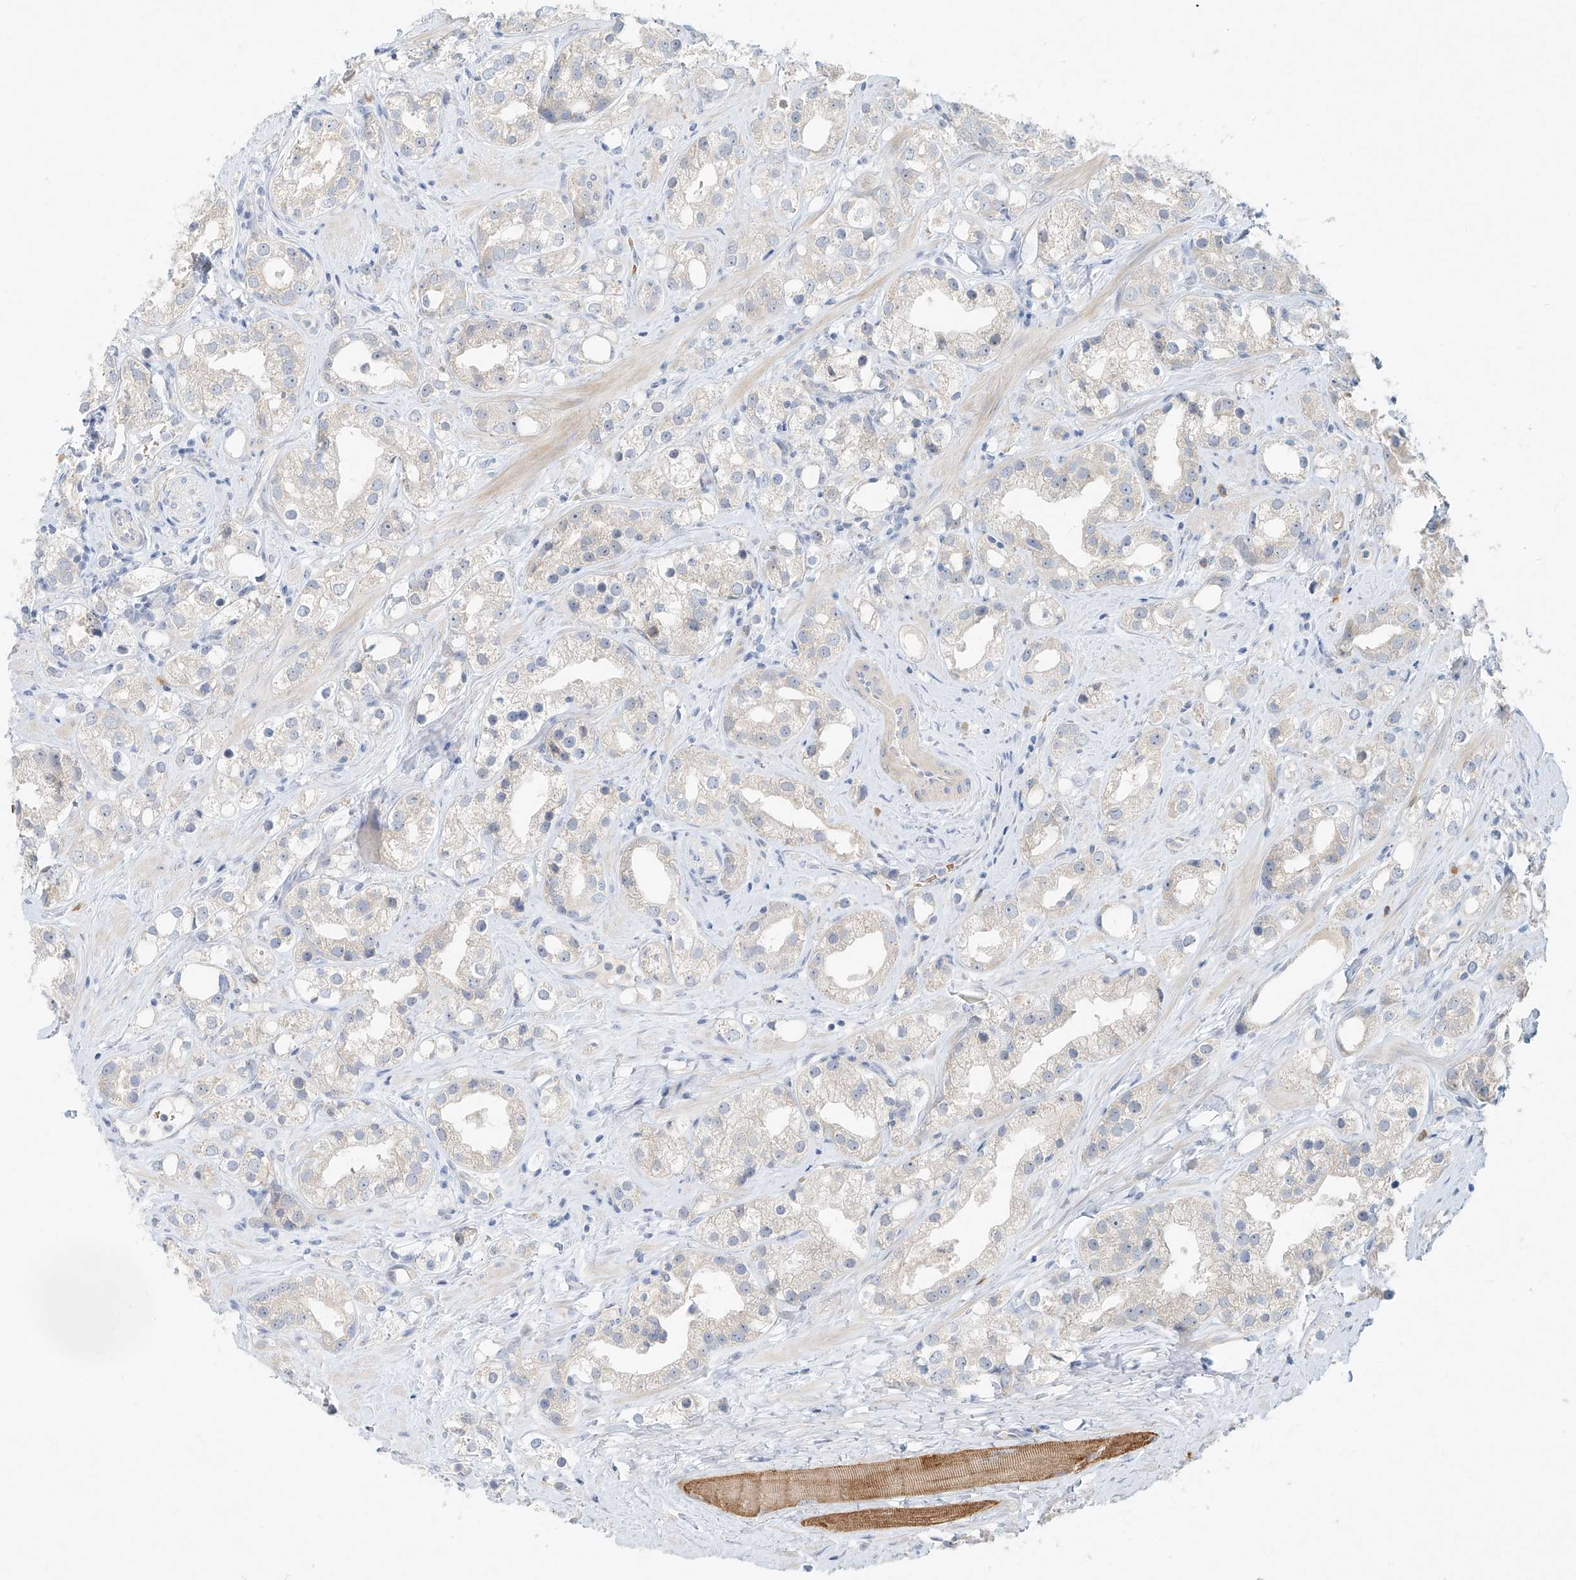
{"staining": {"intensity": "negative", "quantity": "none", "location": "none"}, "tissue": "prostate cancer", "cell_type": "Tumor cells", "image_type": "cancer", "snomed": [{"axis": "morphology", "description": "Adenocarcinoma, NOS"}, {"axis": "topography", "description": "Prostate"}], "caption": "Immunohistochemistry (IHC) photomicrograph of neoplastic tissue: adenocarcinoma (prostate) stained with DAB (3,3'-diaminobenzidine) demonstrates no significant protein staining in tumor cells. Nuclei are stained in blue.", "gene": "SYTL3", "patient": {"sex": "male", "age": 79}}